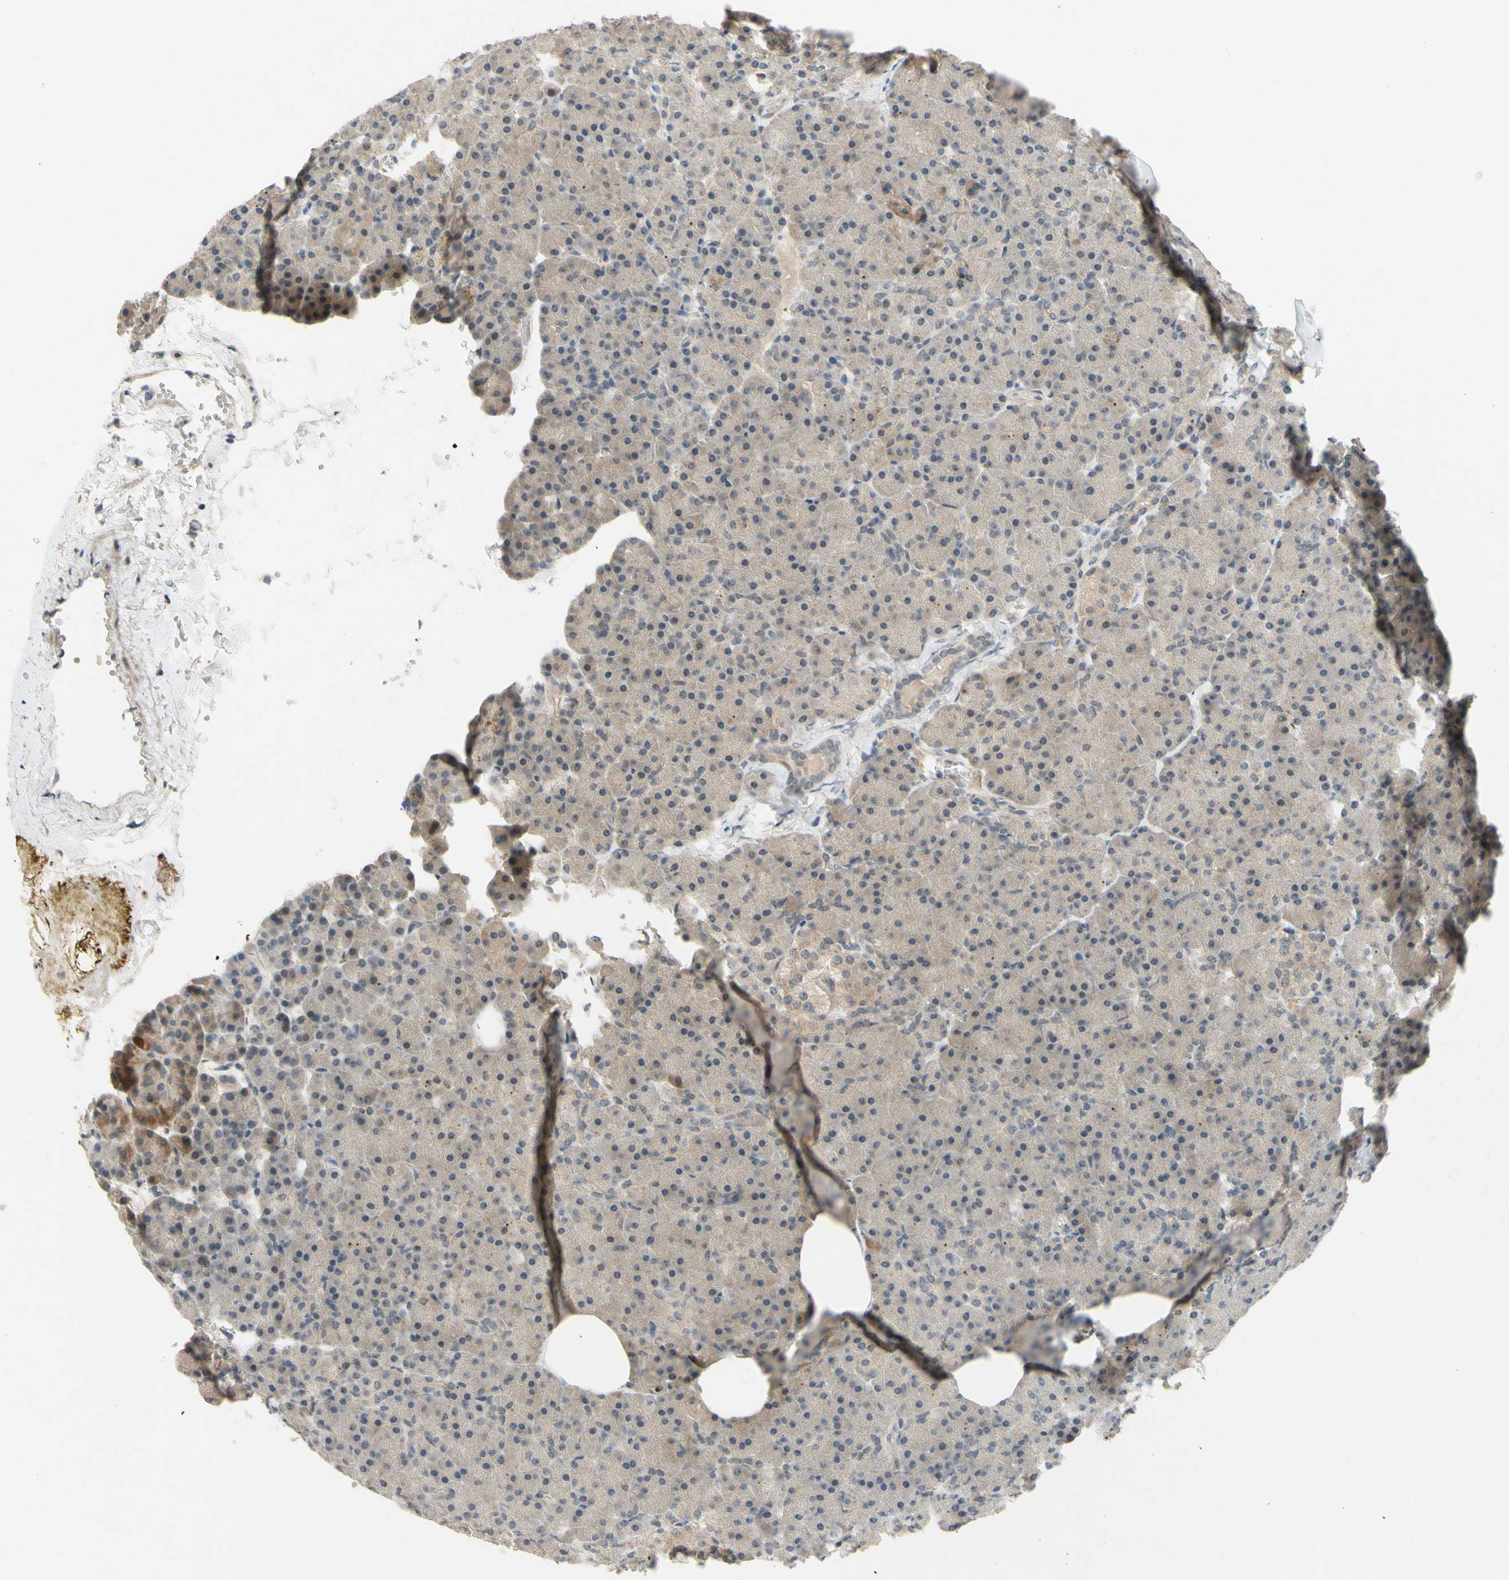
{"staining": {"intensity": "weak", "quantity": ">75%", "location": "cytoplasmic/membranous,nuclear"}, "tissue": "pancreas", "cell_type": "Exocrine glandular cells", "image_type": "normal", "snomed": [{"axis": "morphology", "description": "Normal tissue, NOS"}, {"axis": "topography", "description": "Pancreas"}], "caption": "Weak cytoplasmic/membranous,nuclear staining for a protein is appreciated in approximately >75% of exocrine glandular cells of unremarkable pancreas using immunohistochemistry (IHC).", "gene": "ALK", "patient": {"sex": "female", "age": 35}}